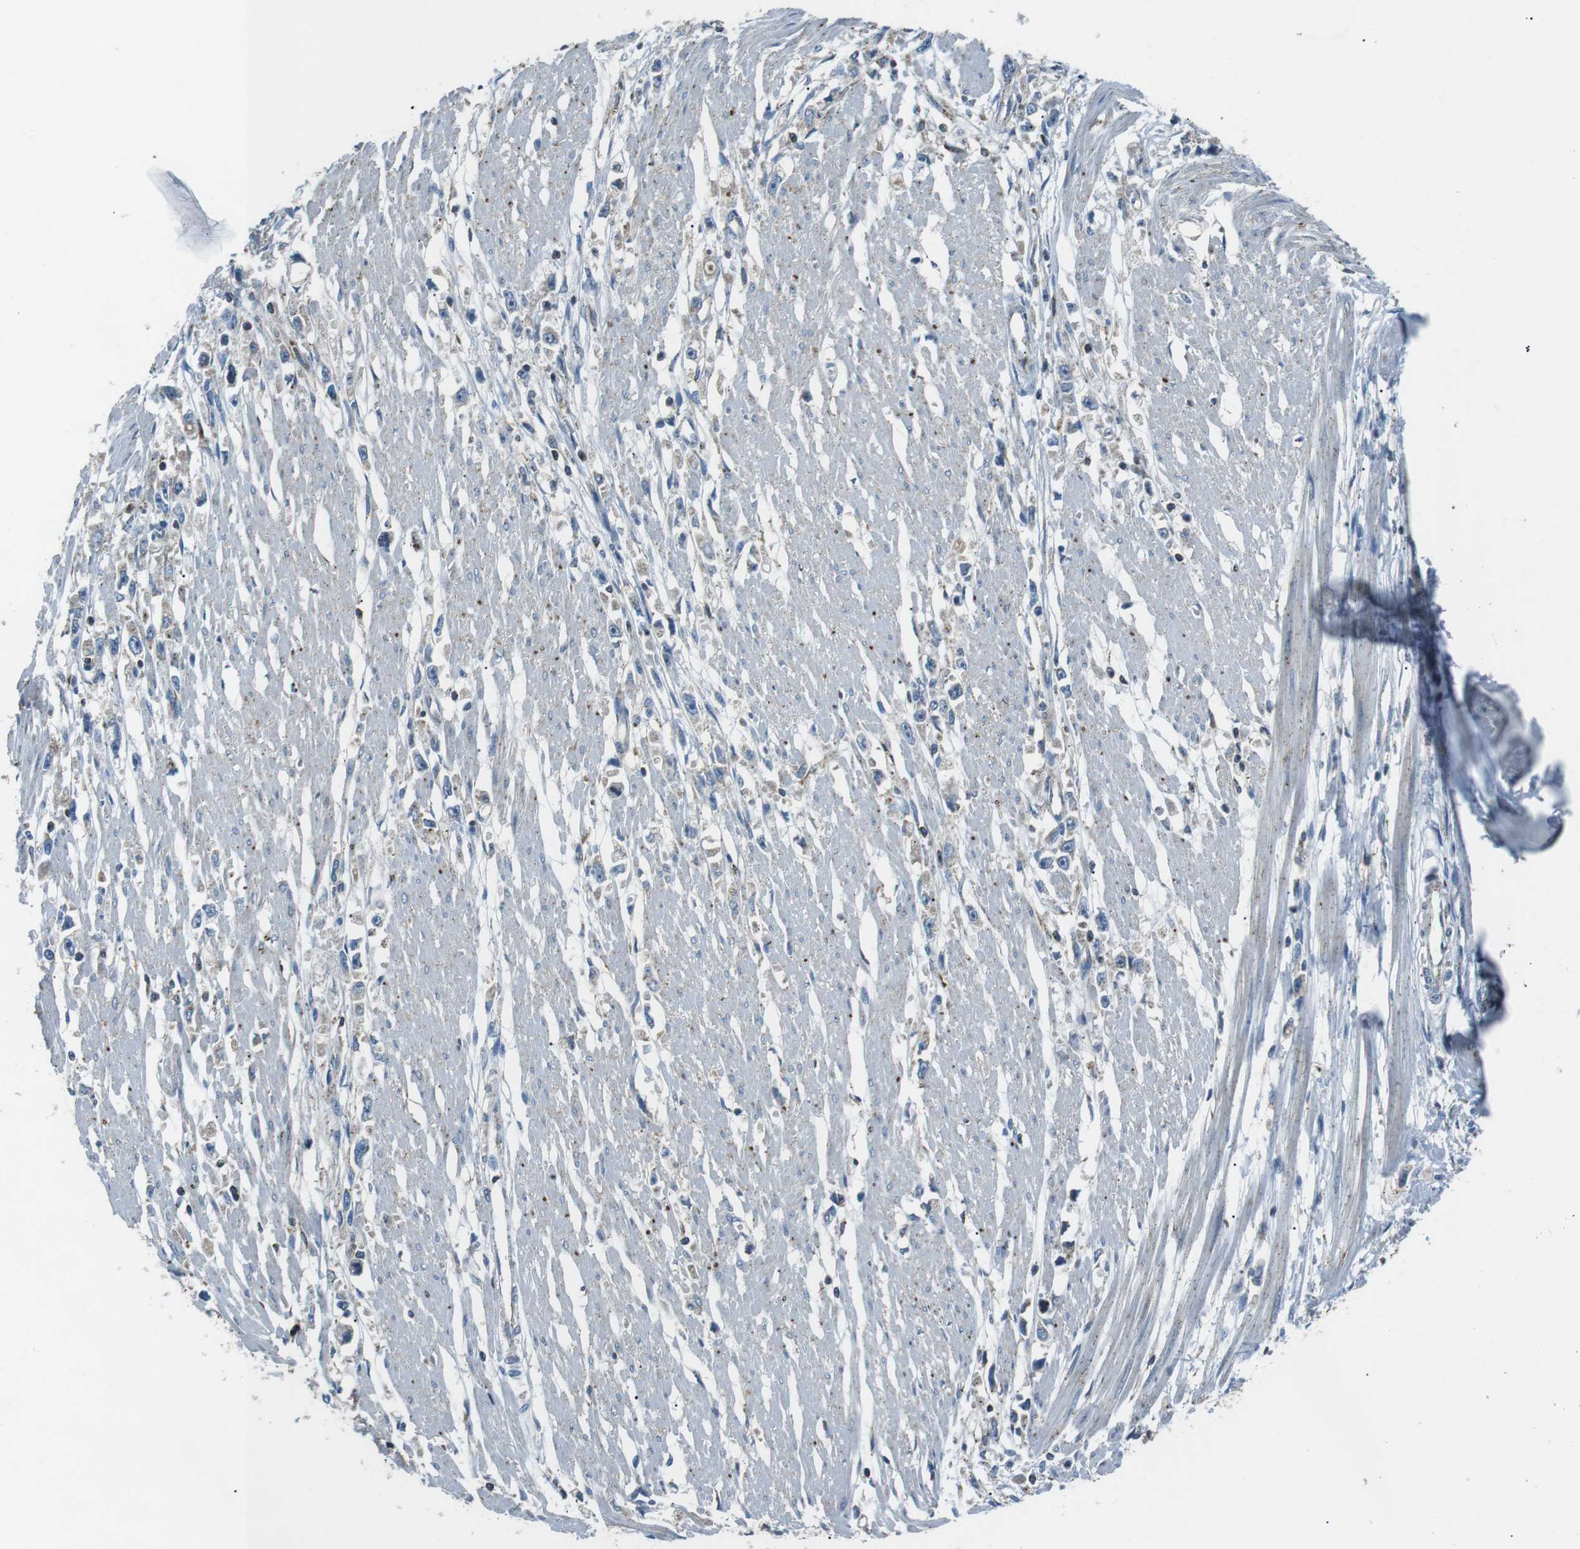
{"staining": {"intensity": "negative", "quantity": "none", "location": "none"}, "tissue": "stomach cancer", "cell_type": "Tumor cells", "image_type": "cancer", "snomed": [{"axis": "morphology", "description": "Adenocarcinoma, NOS"}, {"axis": "topography", "description": "Stomach"}], "caption": "Human adenocarcinoma (stomach) stained for a protein using IHC reveals no positivity in tumor cells.", "gene": "FAM3B", "patient": {"sex": "female", "age": 59}}